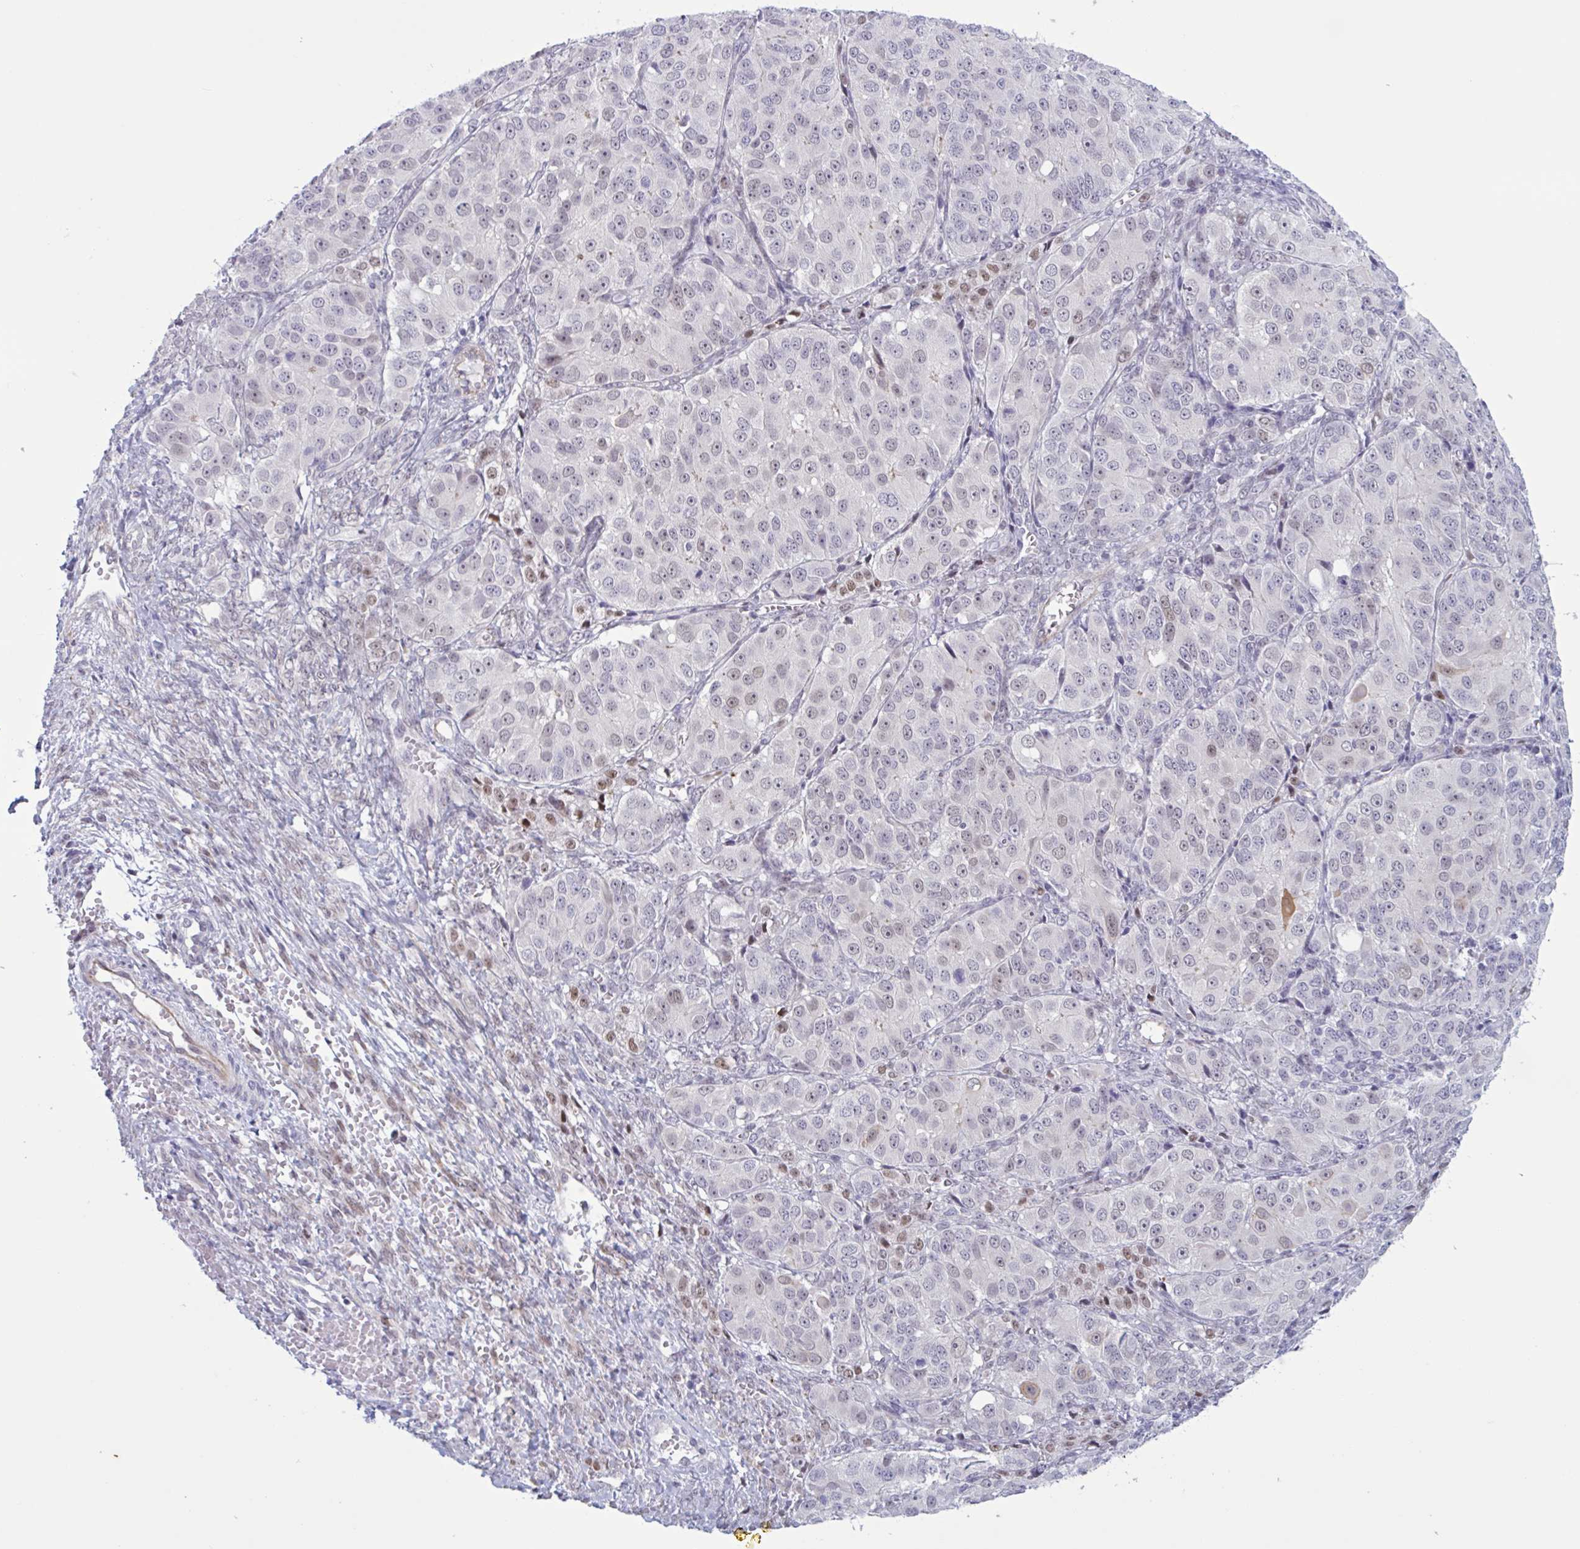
{"staining": {"intensity": "negative", "quantity": "none", "location": "none"}, "tissue": "ovarian cancer", "cell_type": "Tumor cells", "image_type": "cancer", "snomed": [{"axis": "morphology", "description": "Carcinoma, endometroid"}, {"axis": "topography", "description": "Ovary"}], "caption": "This is an IHC micrograph of ovarian cancer. There is no staining in tumor cells.", "gene": "PRMT6", "patient": {"sex": "female", "age": 51}}